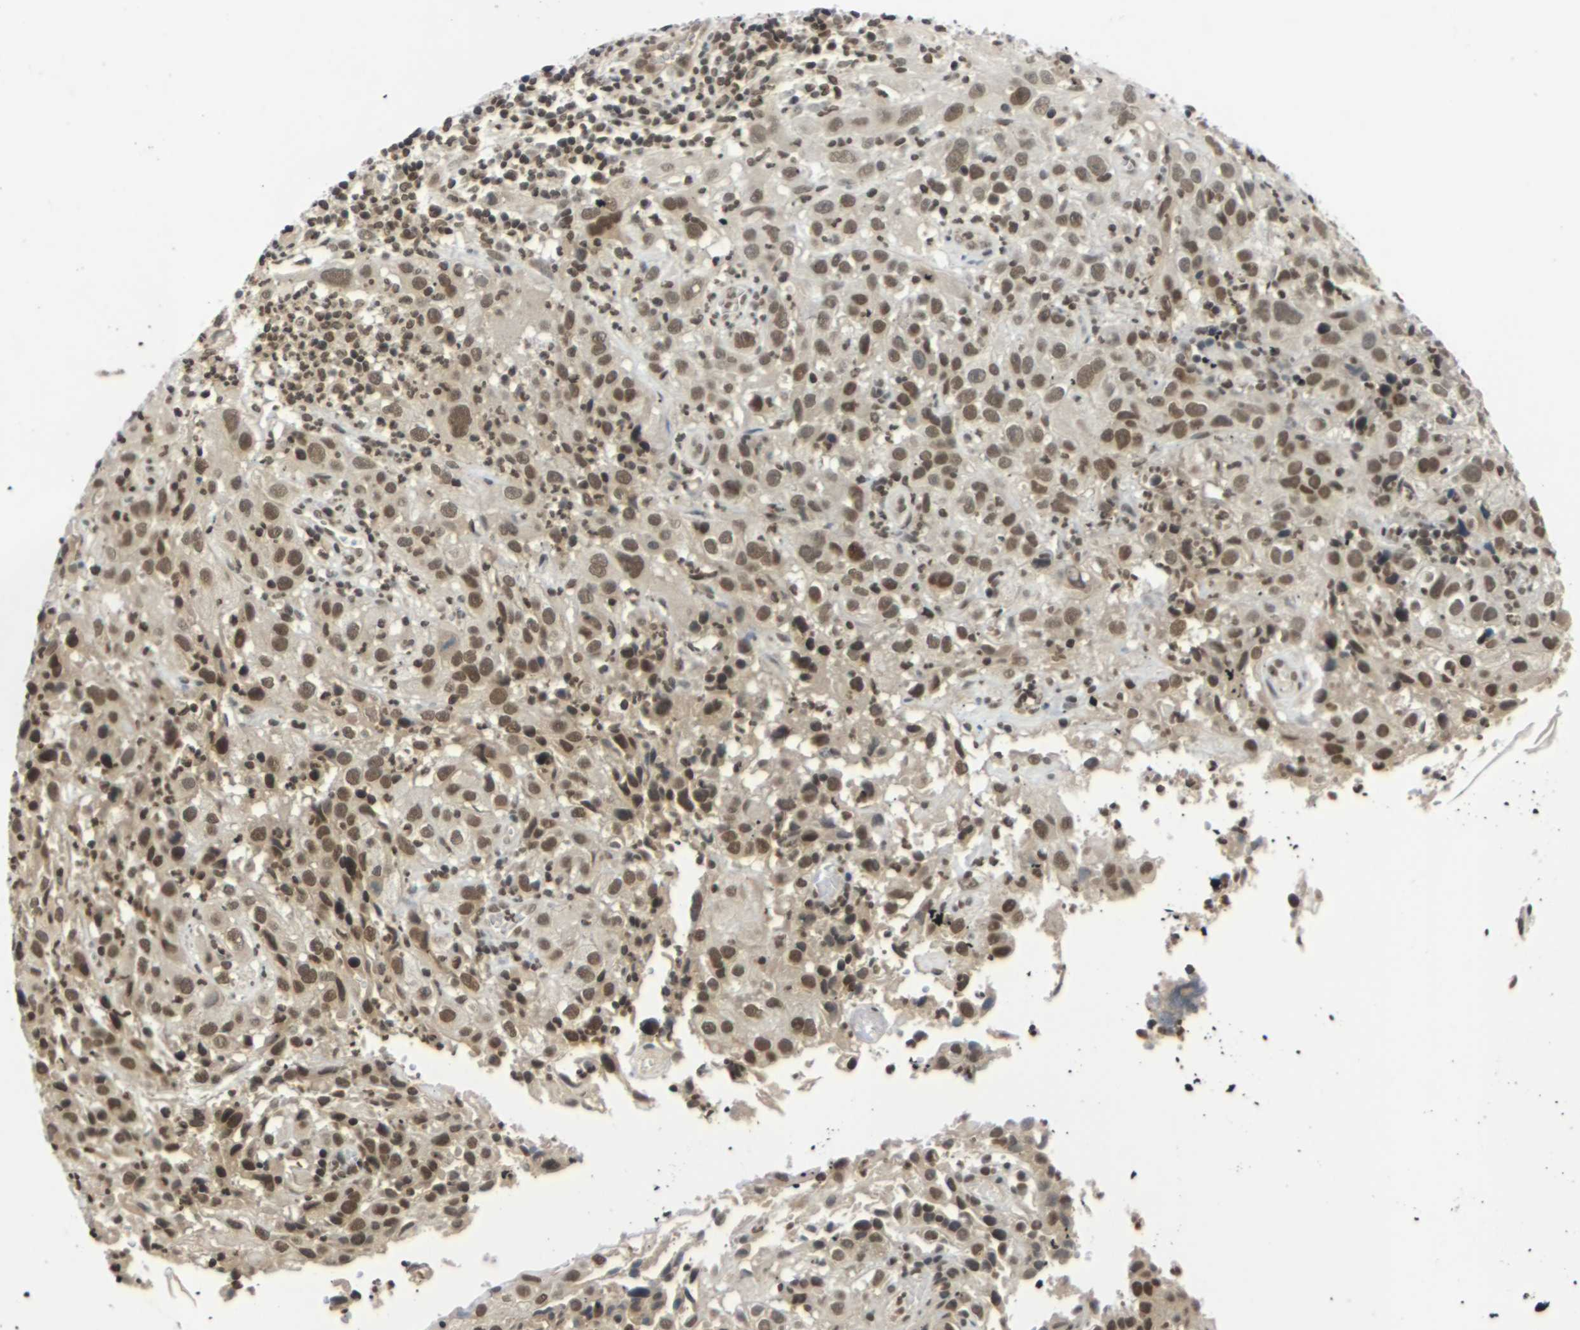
{"staining": {"intensity": "moderate", "quantity": ">75%", "location": "cytoplasmic/membranous,nuclear"}, "tissue": "cervical cancer", "cell_type": "Tumor cells", "image_type": "cancer", "snomed": [{"axis": "morphology", "description": "Squamous cell carcinoma, NOS"}, {"axis": "topography", "description": "Cervix"}], "caption": "Protein staining of cervical cancer tissue reveals moderate cytoplasmic/membranous and nuclear staining in approximately >75% of tumor cells.", "gene": "NELFA", "patient": {"sex": "female", "age": 32}}